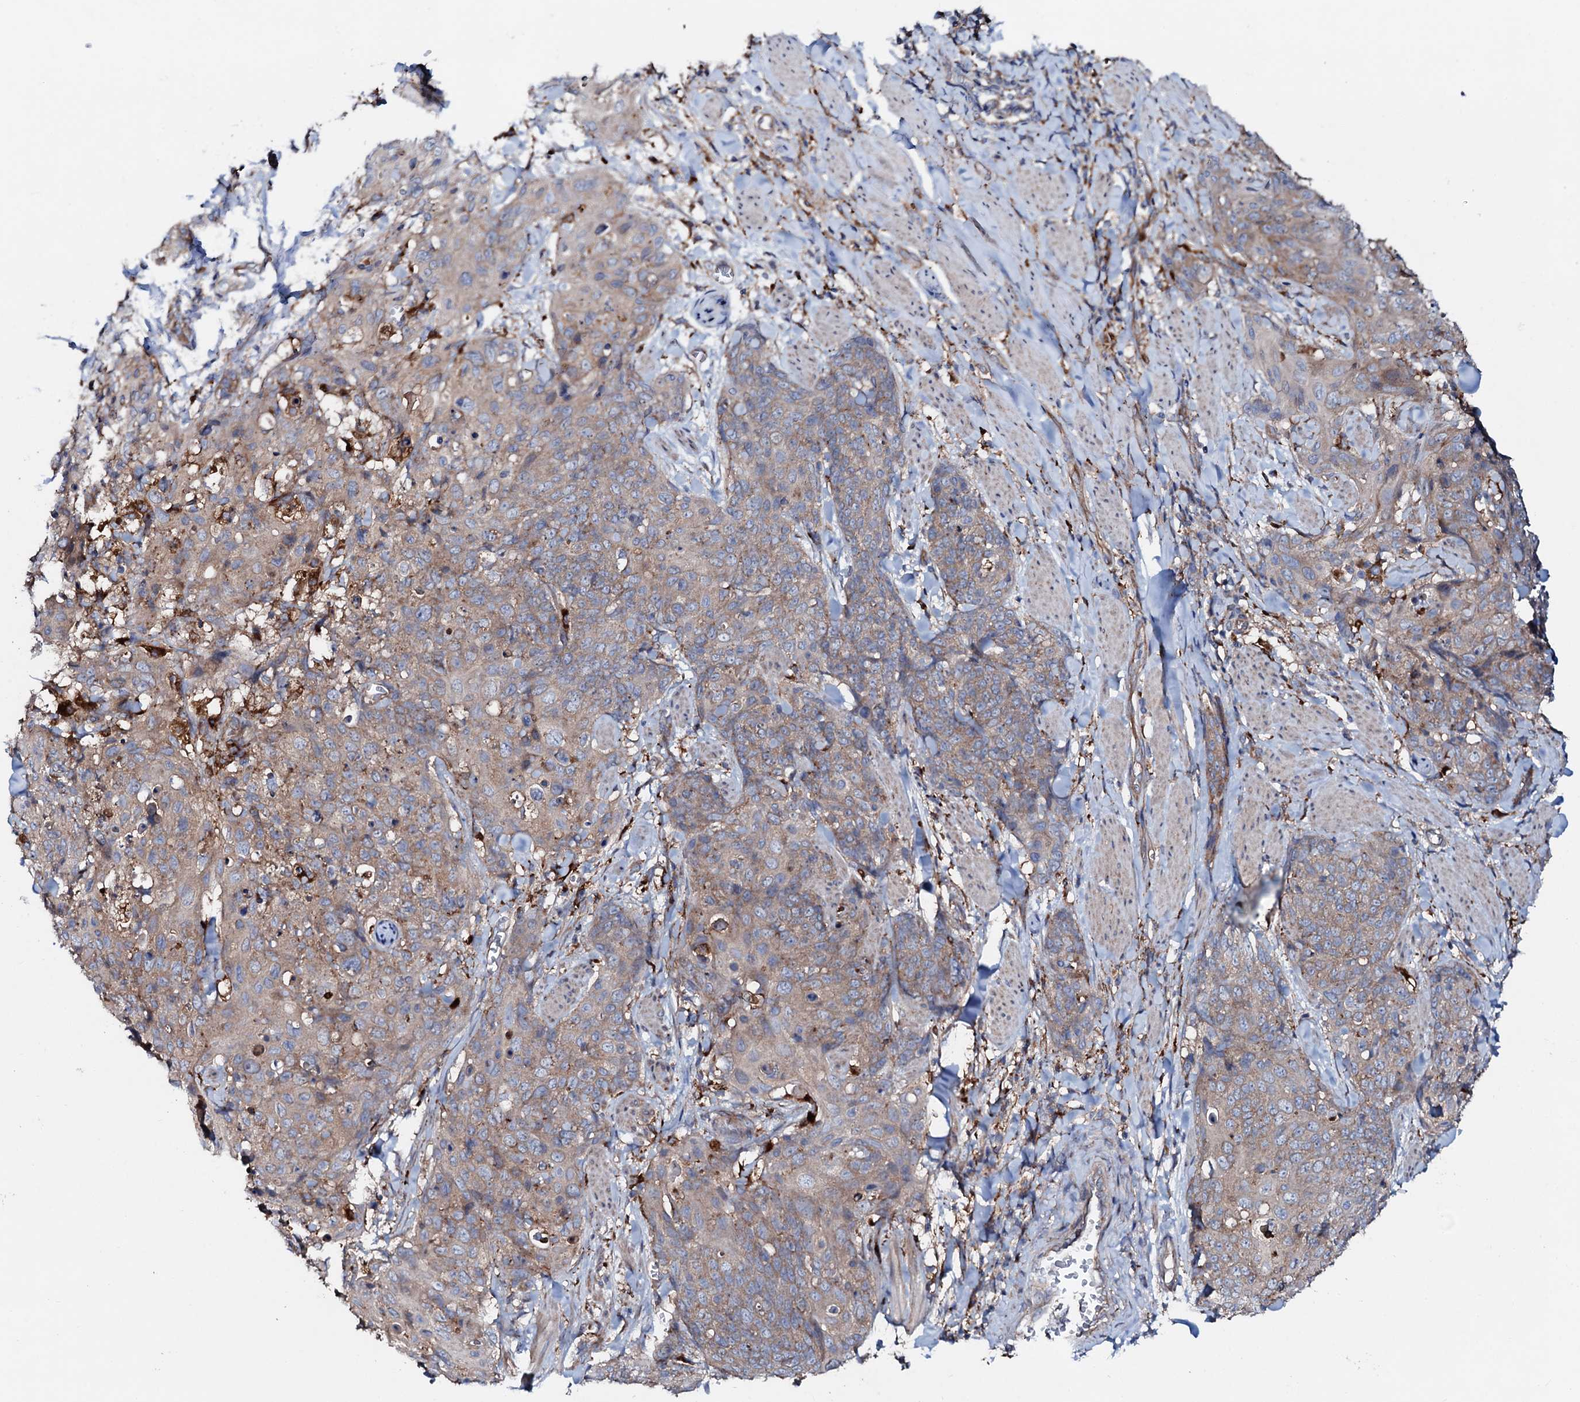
{"staining": {"intensity": "weak", "quantity": "25%-75%", "location": "cytoplasmic/membranous"}, "tissue": "skin cancer", "cell_type": "Tumor cells", "image_type": "cancer", "snomed": [{"axis": "morphology", "description": "Squamous cell carcinoma, NOS"}, {"axis": "topography", "description": "Skin"}, {"axis": "topography", "description": "Vulva"}], "caption": "Immunohistochemical staining of human skin cancer displays low levels of weak cytoplasmic/membranous protein staining in about 25%-75% of tumor cells.", "gene": "P2RX4", "patient": {"sex": "female", "age": 85}}